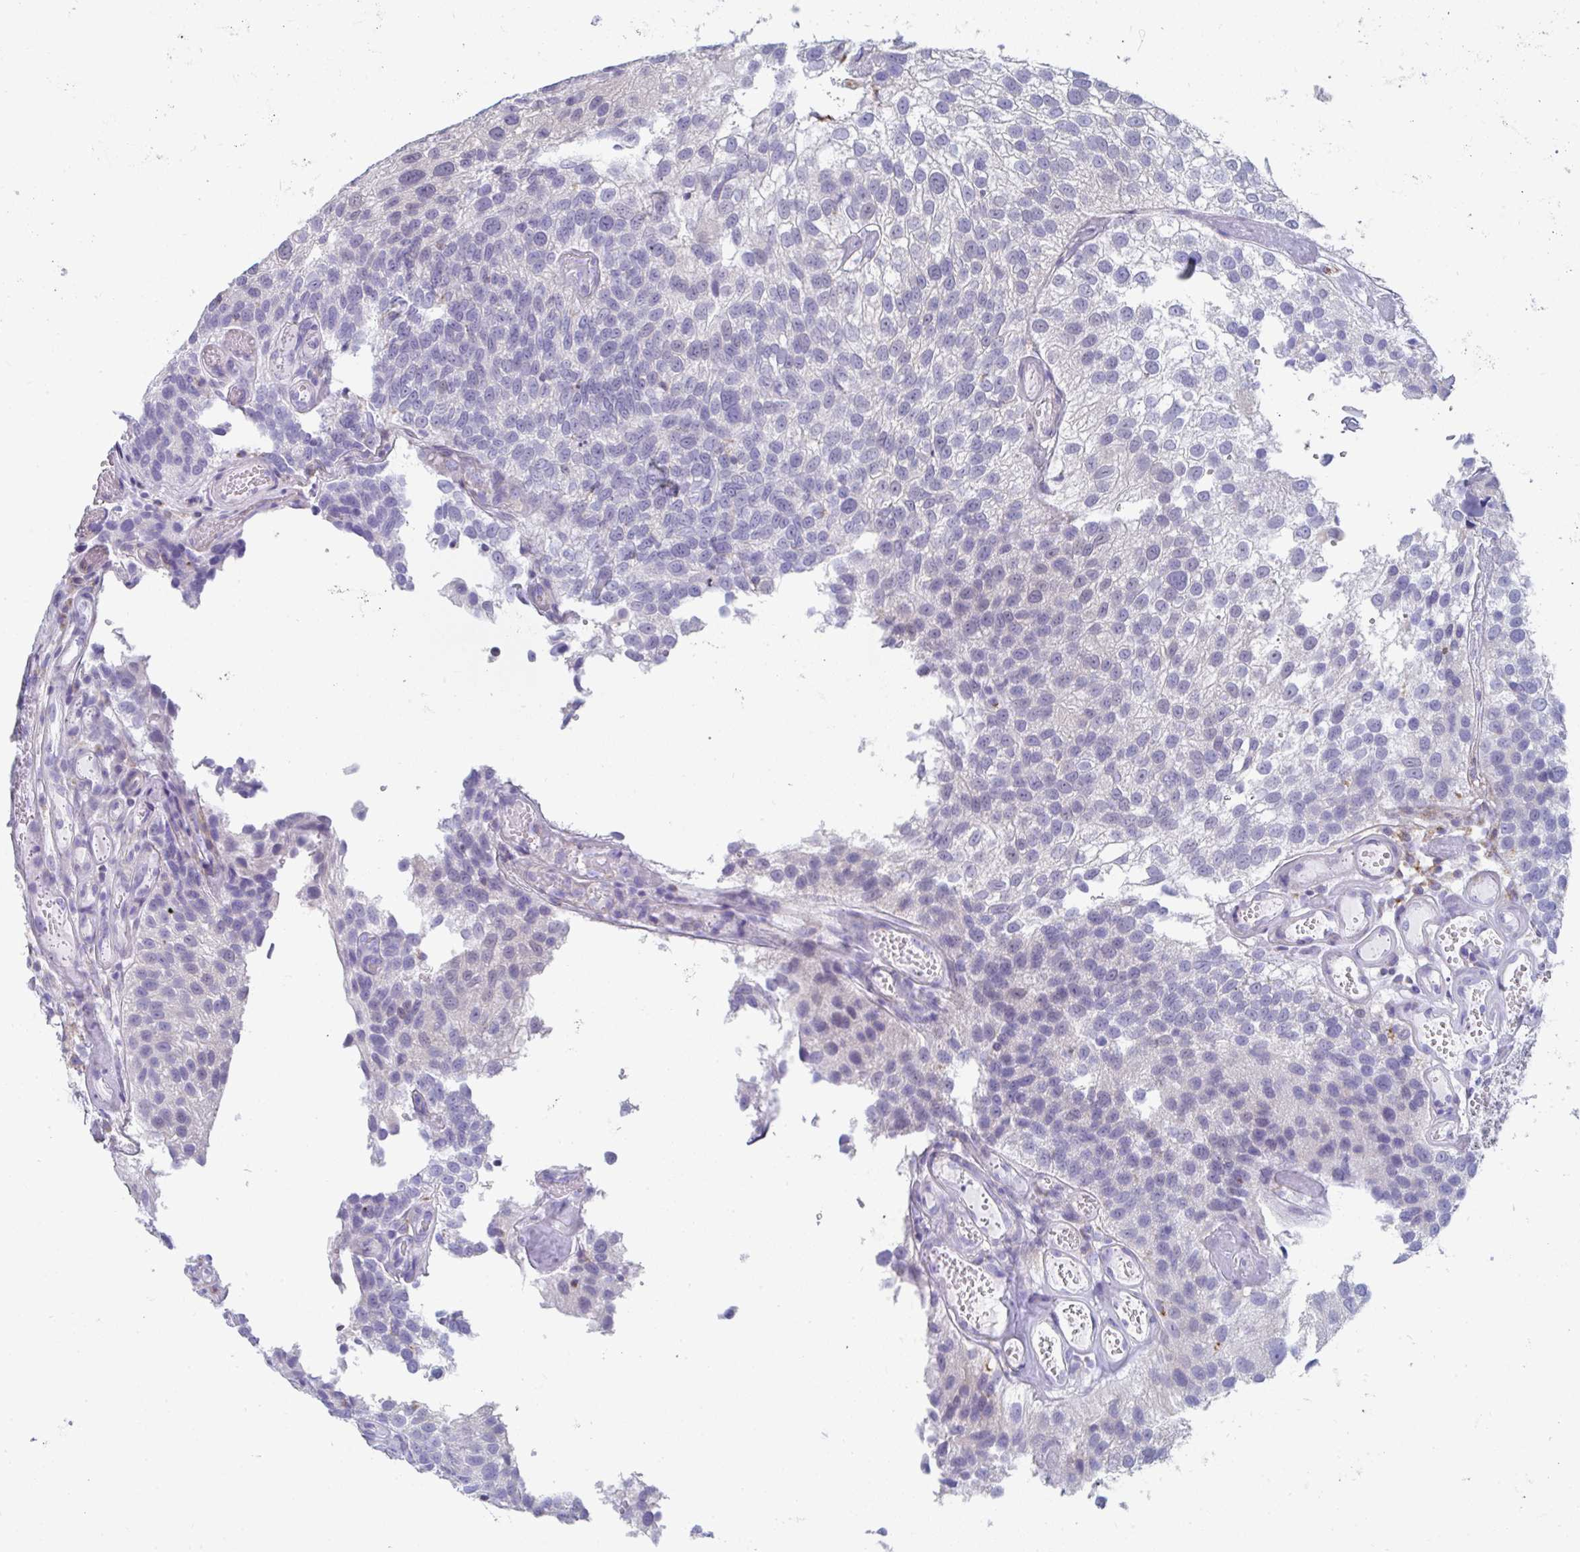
{"staining": {"intensity": "negative", "quantity": "none", "location": "none"}, "tissue": "urothelial cancer", "cell_type": "Tumor cells", "image_type": "cancer", "snomed": [{"axis": "morphology", "description": "Urothelial carcinoma, NOS"}, {"axis": "topography", "description": "Urinary bladder"}], "caption": "Micrograph shows no protein positivity in tumor cells of transitional cell carcinoma tissue. Brightfield microscopy of immunohistochemistry (IHC) stained with DAB (brown) and hematoxylin (blue), captured at high magnification.", "gene": "MGAM2", "patient": {"sex": "male", "age": 87}}